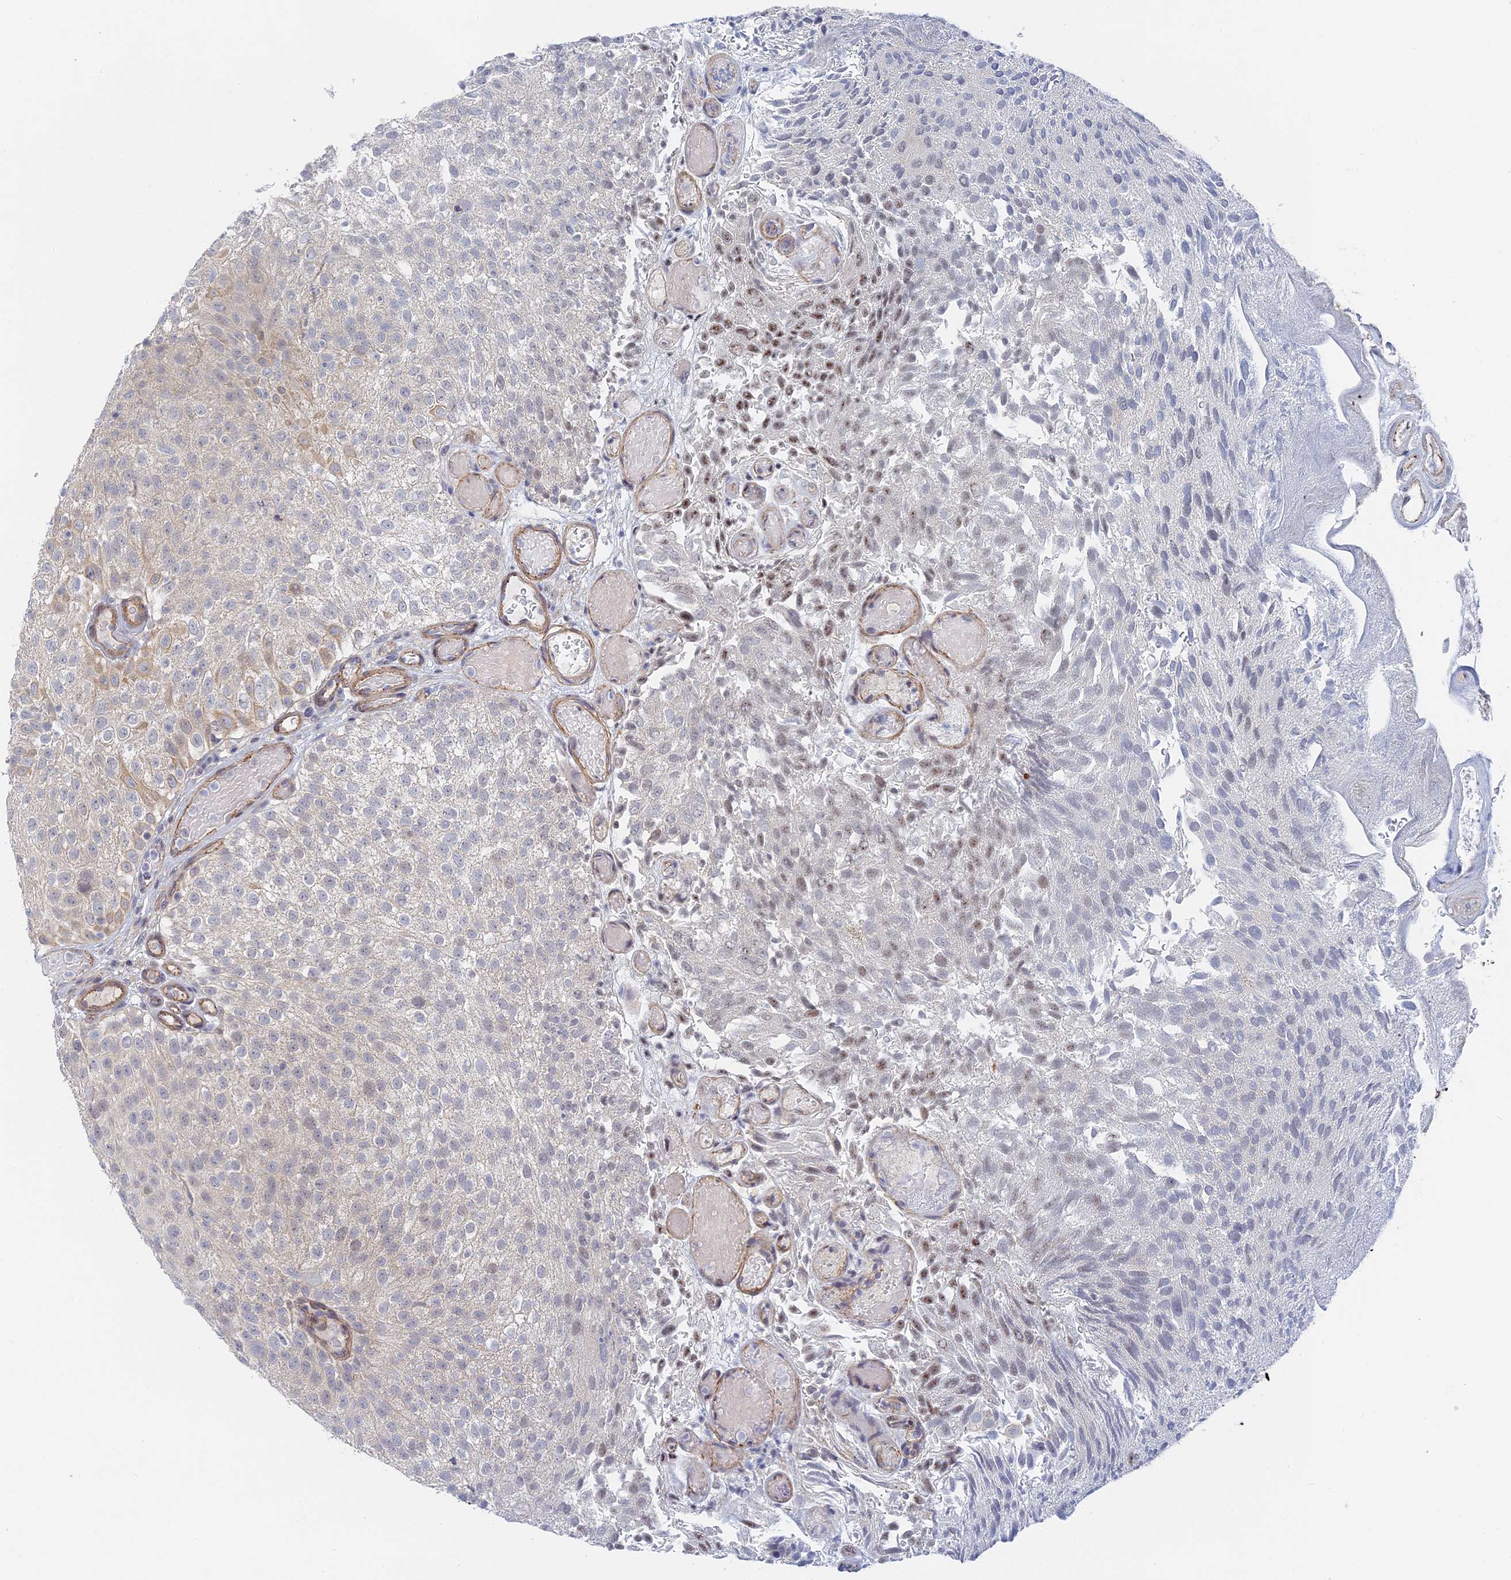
{"staining": {"intensity": "weak", "quantity": "<25%", "location": "nuclear"}, "tissue": "urothelial cancer", "cell_type": "Tumor cells", "image_type": "cancer", "snomed": [{"axis": "morphology", "description": "Urothelial carcinoma, Low grade"}, {"axis": "topography", "description": "Urinary bladder"}], "caption": "Immunohistochemistry (IHC) micrograph of human urothelial cancer stained for a protein (brown), which shows no expression in tumor cells. The staining was performed using DAB (3,3'-diaminobenzidine) to visualize the protein expression in brown, while the nuclei were stained in blue with hematoxylin (Magnification: 20x).", "gene": "CFAP92", "patient": {"sex": "male", "age": 78}}